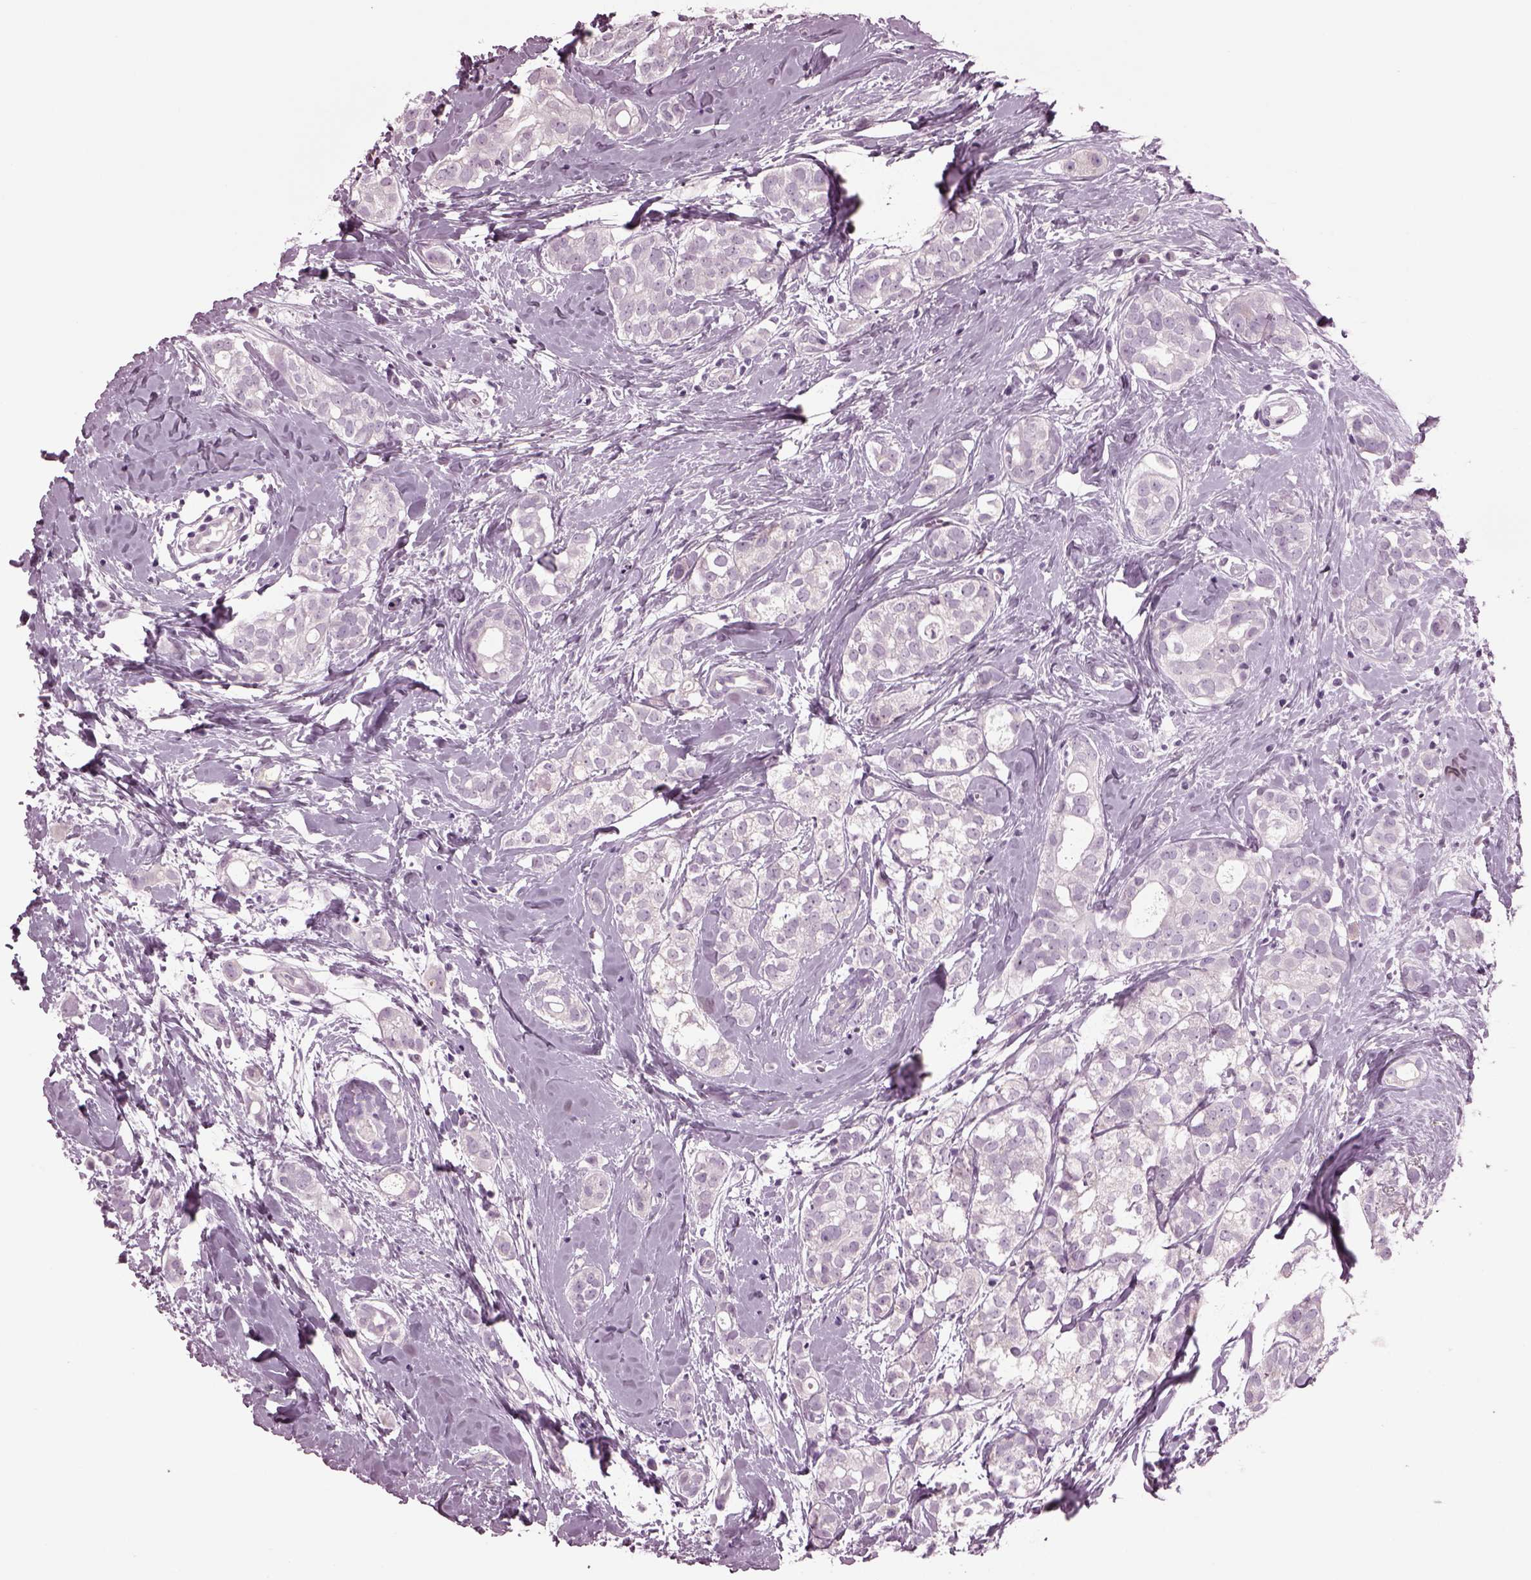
{"staining": {"intensity": "negative", "quantity": "none", "location": "none"}, "tissue": "breast cancer", "cell_type": "Tumor cells", "image_type": "cancer", "snomed": [{"axis": "morphology", "description": "Duct carcinoma"}, {"axis": "topography", "description": "Breast"}], "caption": "Tumor cells are negative for brown protein staining in breast cancer (infiltrating ductal carcinoma).", "gene": "DPYSL5", "patient": {"sex": "female", "age": 40}}